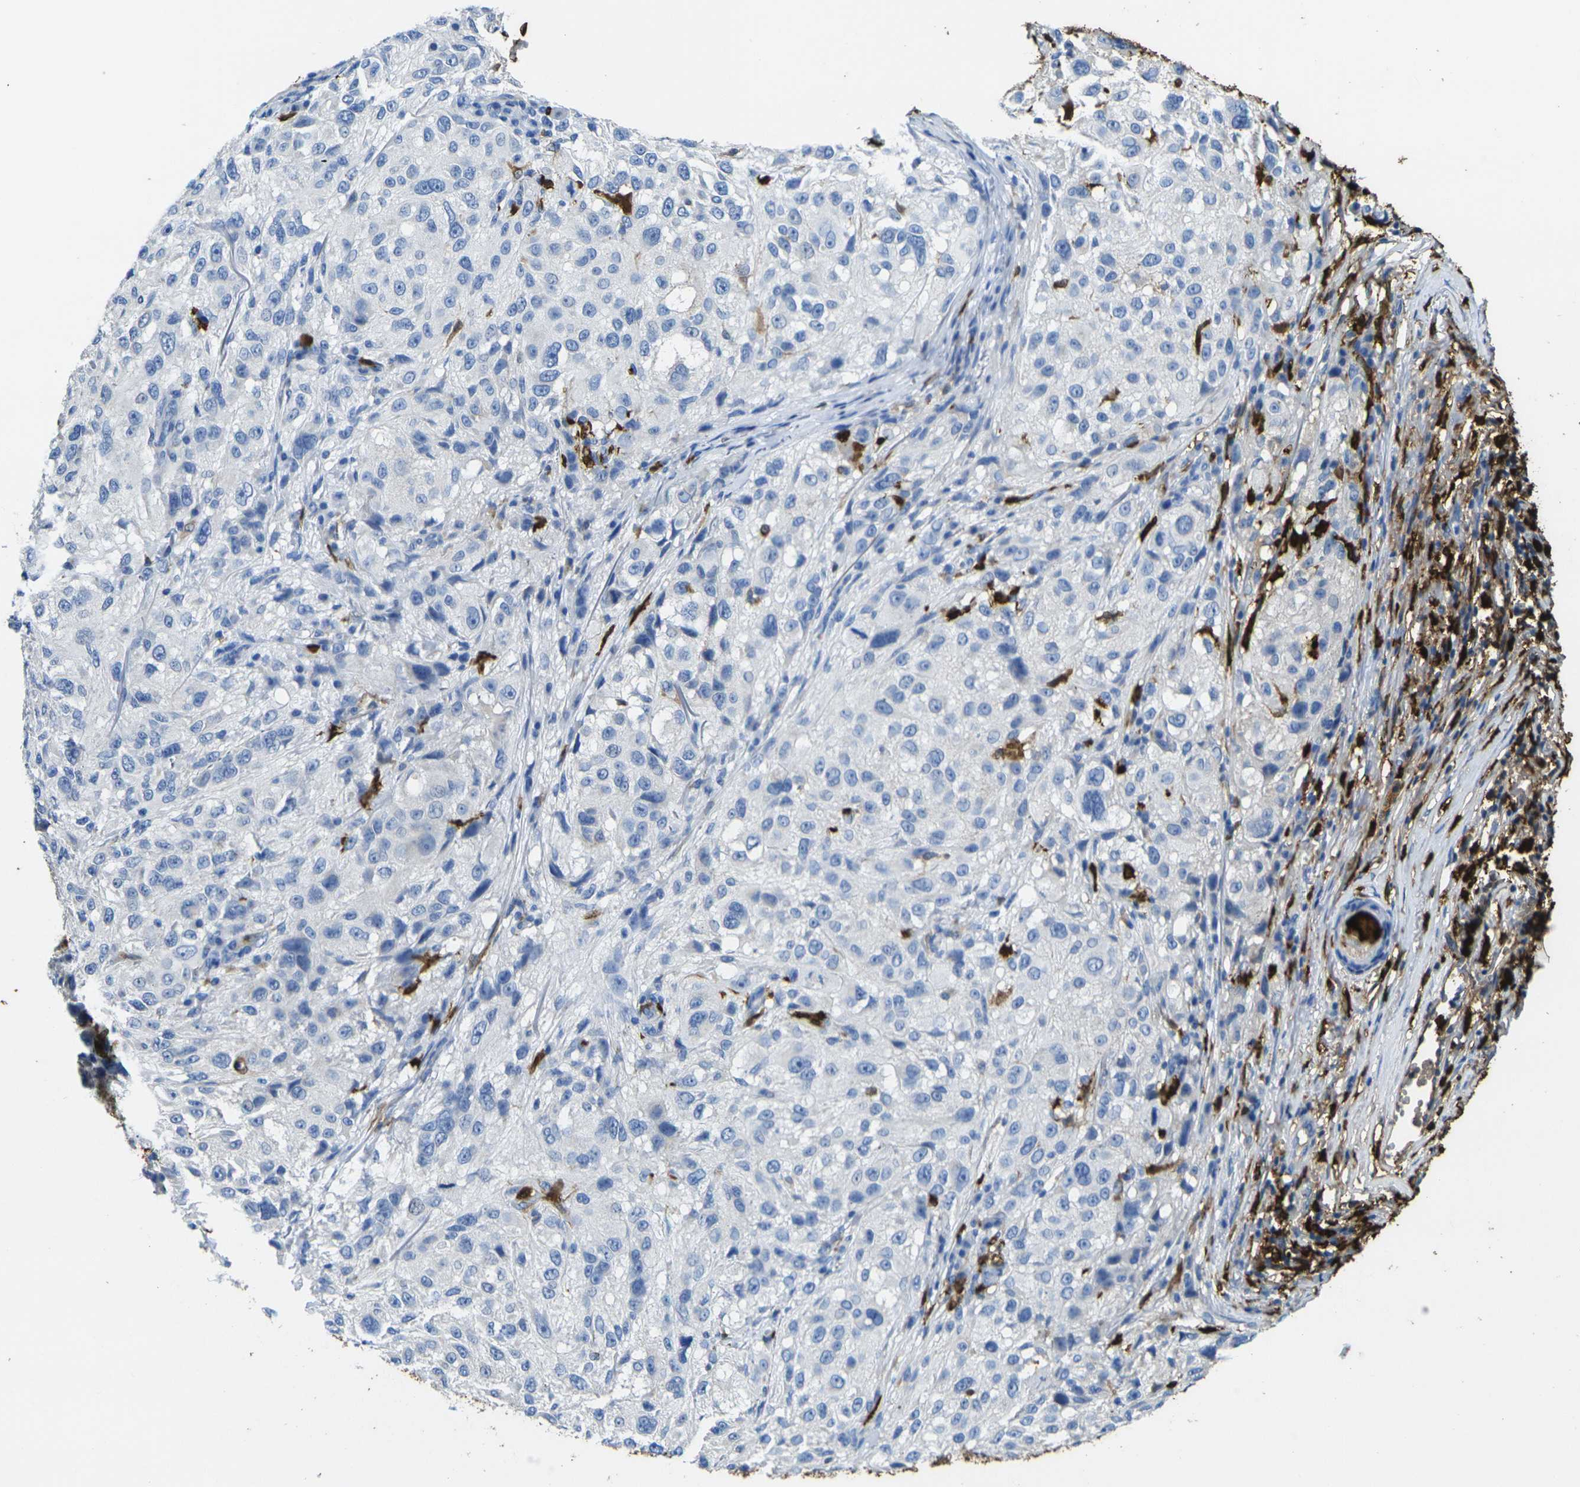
{"staining": {"intensity": "negative", "quantity": "none", "location": "none"}, "tissue": "melanoma", "cell_type": "Tumor cells", "image_type": "cancer", "snomed": [{"axis": "morphology", "description": "Necrosis, NOS"}, {"axis": "morphology", "description": "Malignant melanoma, NOS"}, {"axis": "topography", "description": "Skin"}], "caption": "This photomicrograph is of malignant melanoma stained with immunohistochemistry to label a protein in brown with the nuclei are counter-stained blue. There is no expression in tumor cells.", "gene": "S100A9", "patient": {"sex": "female", "age": 87}}